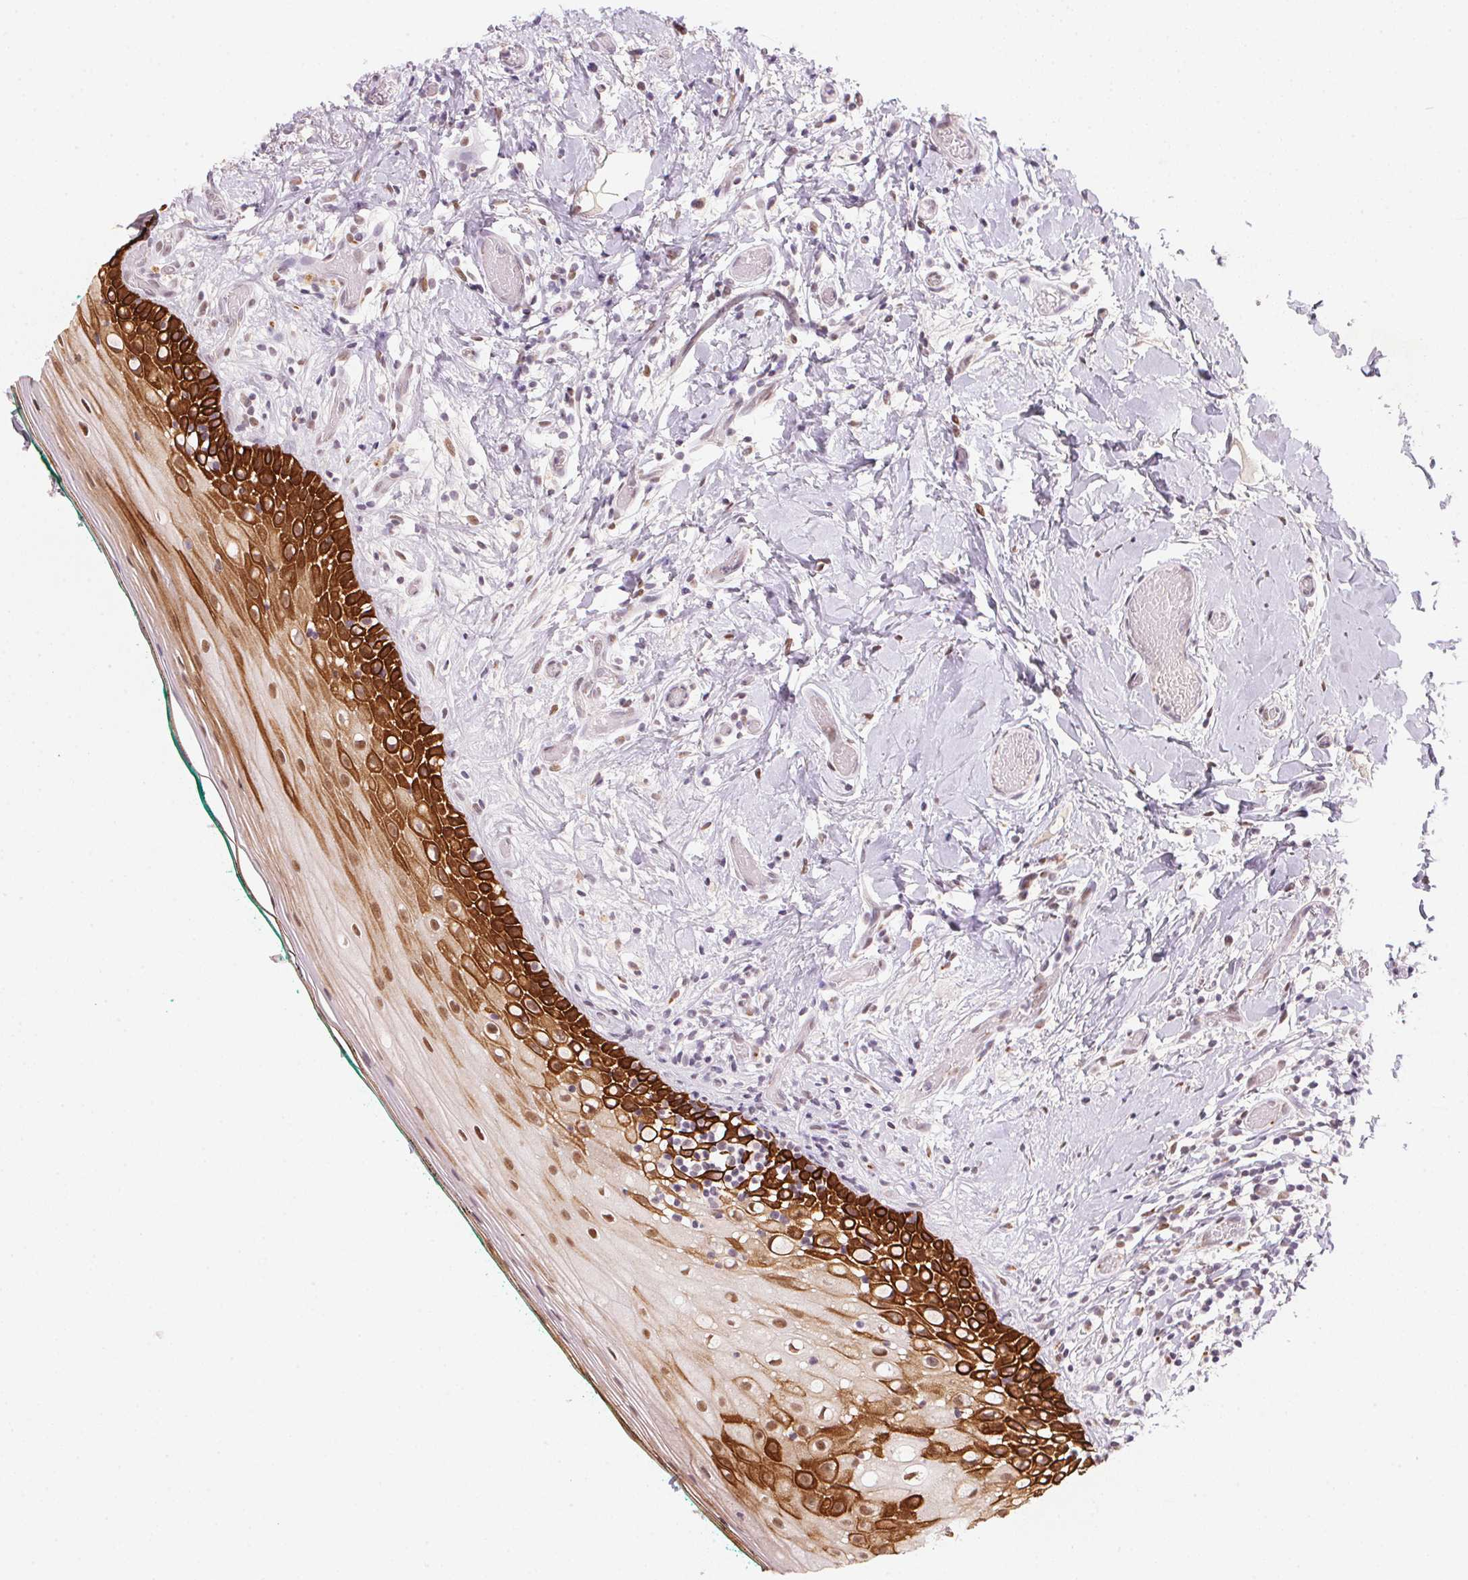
{"staining": {"intensity": "strong", "quantity": ">75%", "location": "cytoplasmic/membranous"}, "tissue": "oral mucosa", "cell_type": "Squamous epithelial cells", "image_type": "normal", "snomed": [{"axis": "morphology", "description": "Normal tissue, NOS"}, {"axis": "topography", "description": "Oral tissue"}], "caption": "An IHC photomicrograph of normal tissue is shown. Protein staining in brown shows strong cytoplasmic/membranous positivity in oral mucosa within squamous epithelial cells. (DAB (3,3'-diaminobenzidine) IHC with brightfield microscopy, high magnification).", "gene": "RAB22A", "patient": {"sex": "female", "age": 83}}